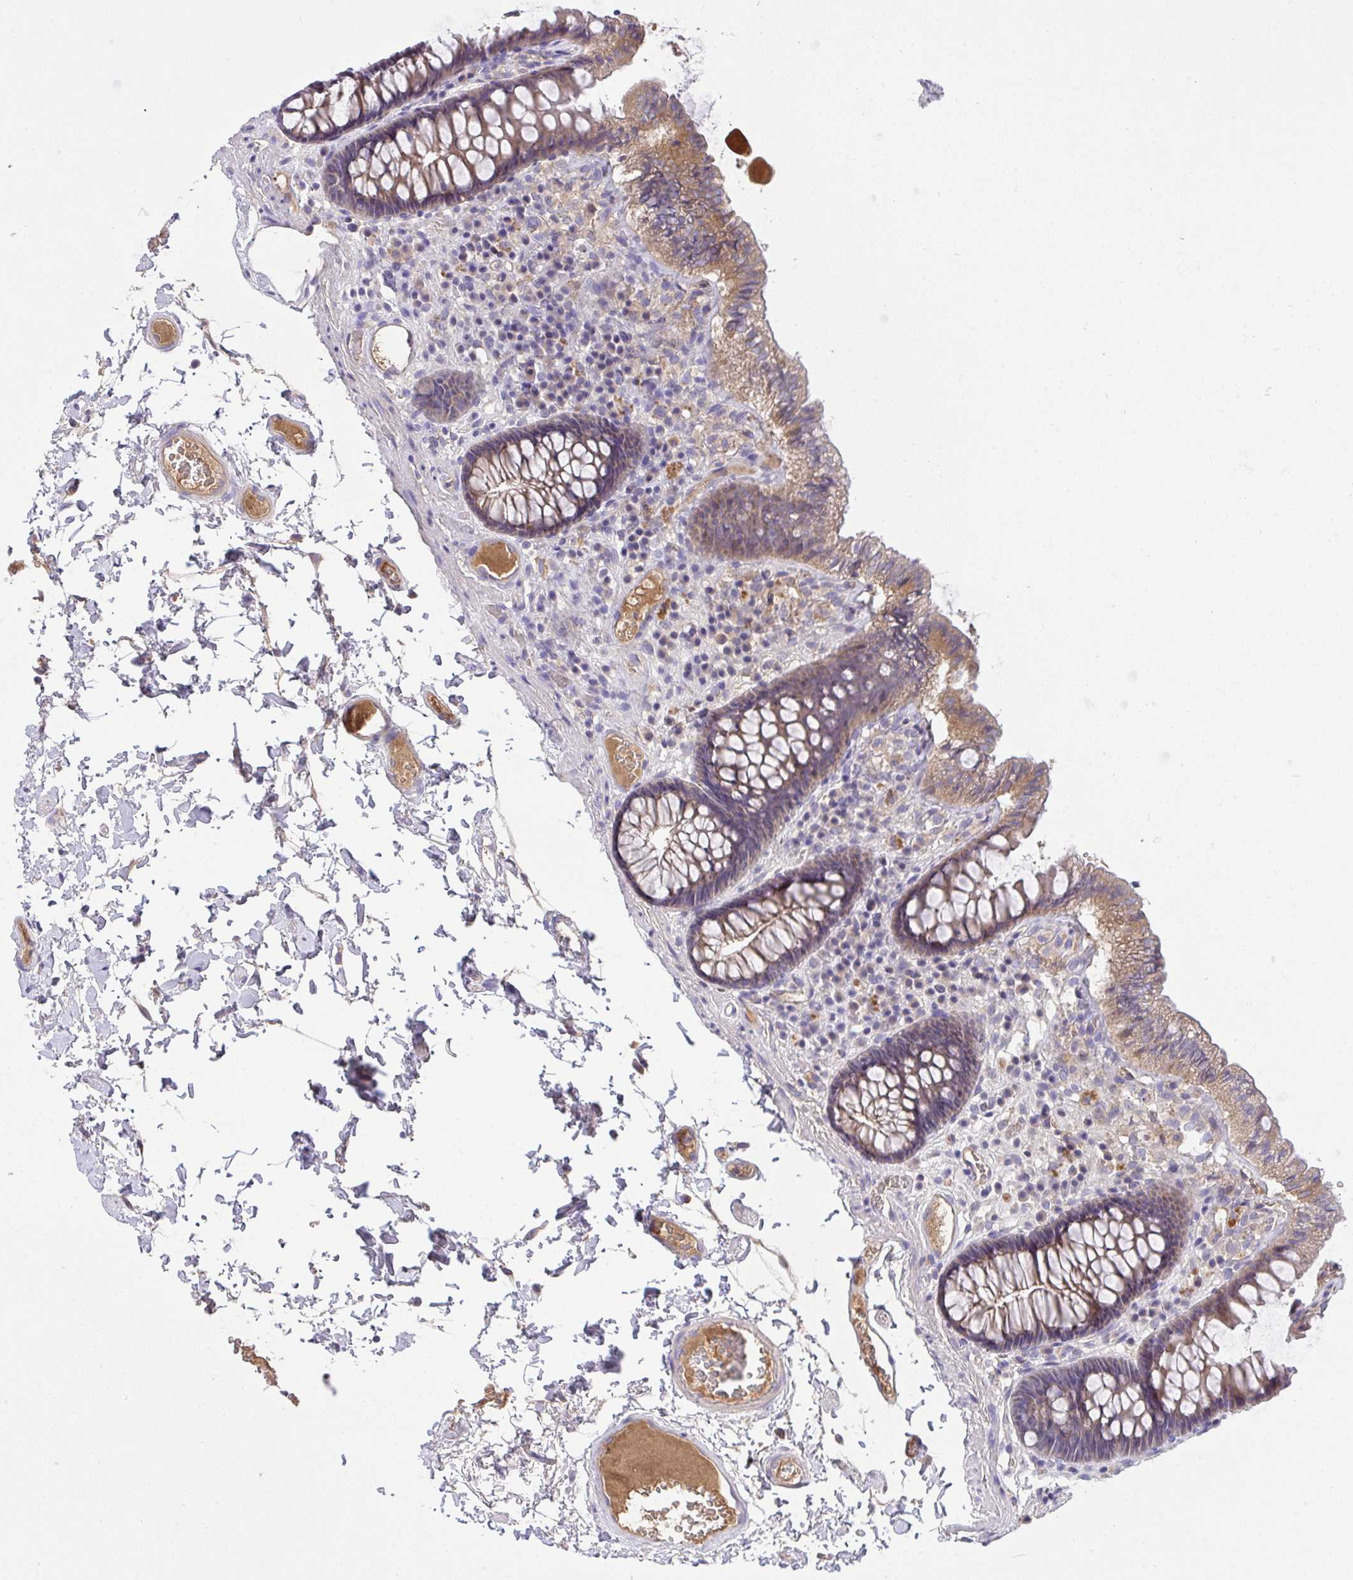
{"staining": {"intensity": "weak", "quantity": ">75%", "location": "cytoplasmic/membranous"}, "tissue": "colon", "cell_type": "Endothelial cells", "image_type": "normal", "snomed": [{"axis": "morphology", "description": "Normal tissue, NOS"}, {"axis": "topography", "description": "Colon"}, {"axis": "topography", "description": "Peripheral nerve tissue"}], "caption": "Immunohistochemistry (IHC) (DAB (3,3'-diaminobenzidine)) staining of normal human colon demonstrates weak cytoplasmic/membranous protein staining in about >75% of endothelial cells. The staining was performed using DAB, with brown indicating positive protein expression. Nuclei are stained blue with hematoxylin.", "gene": "ZNF581", "patient": {"sex": "male", "age": 84}}